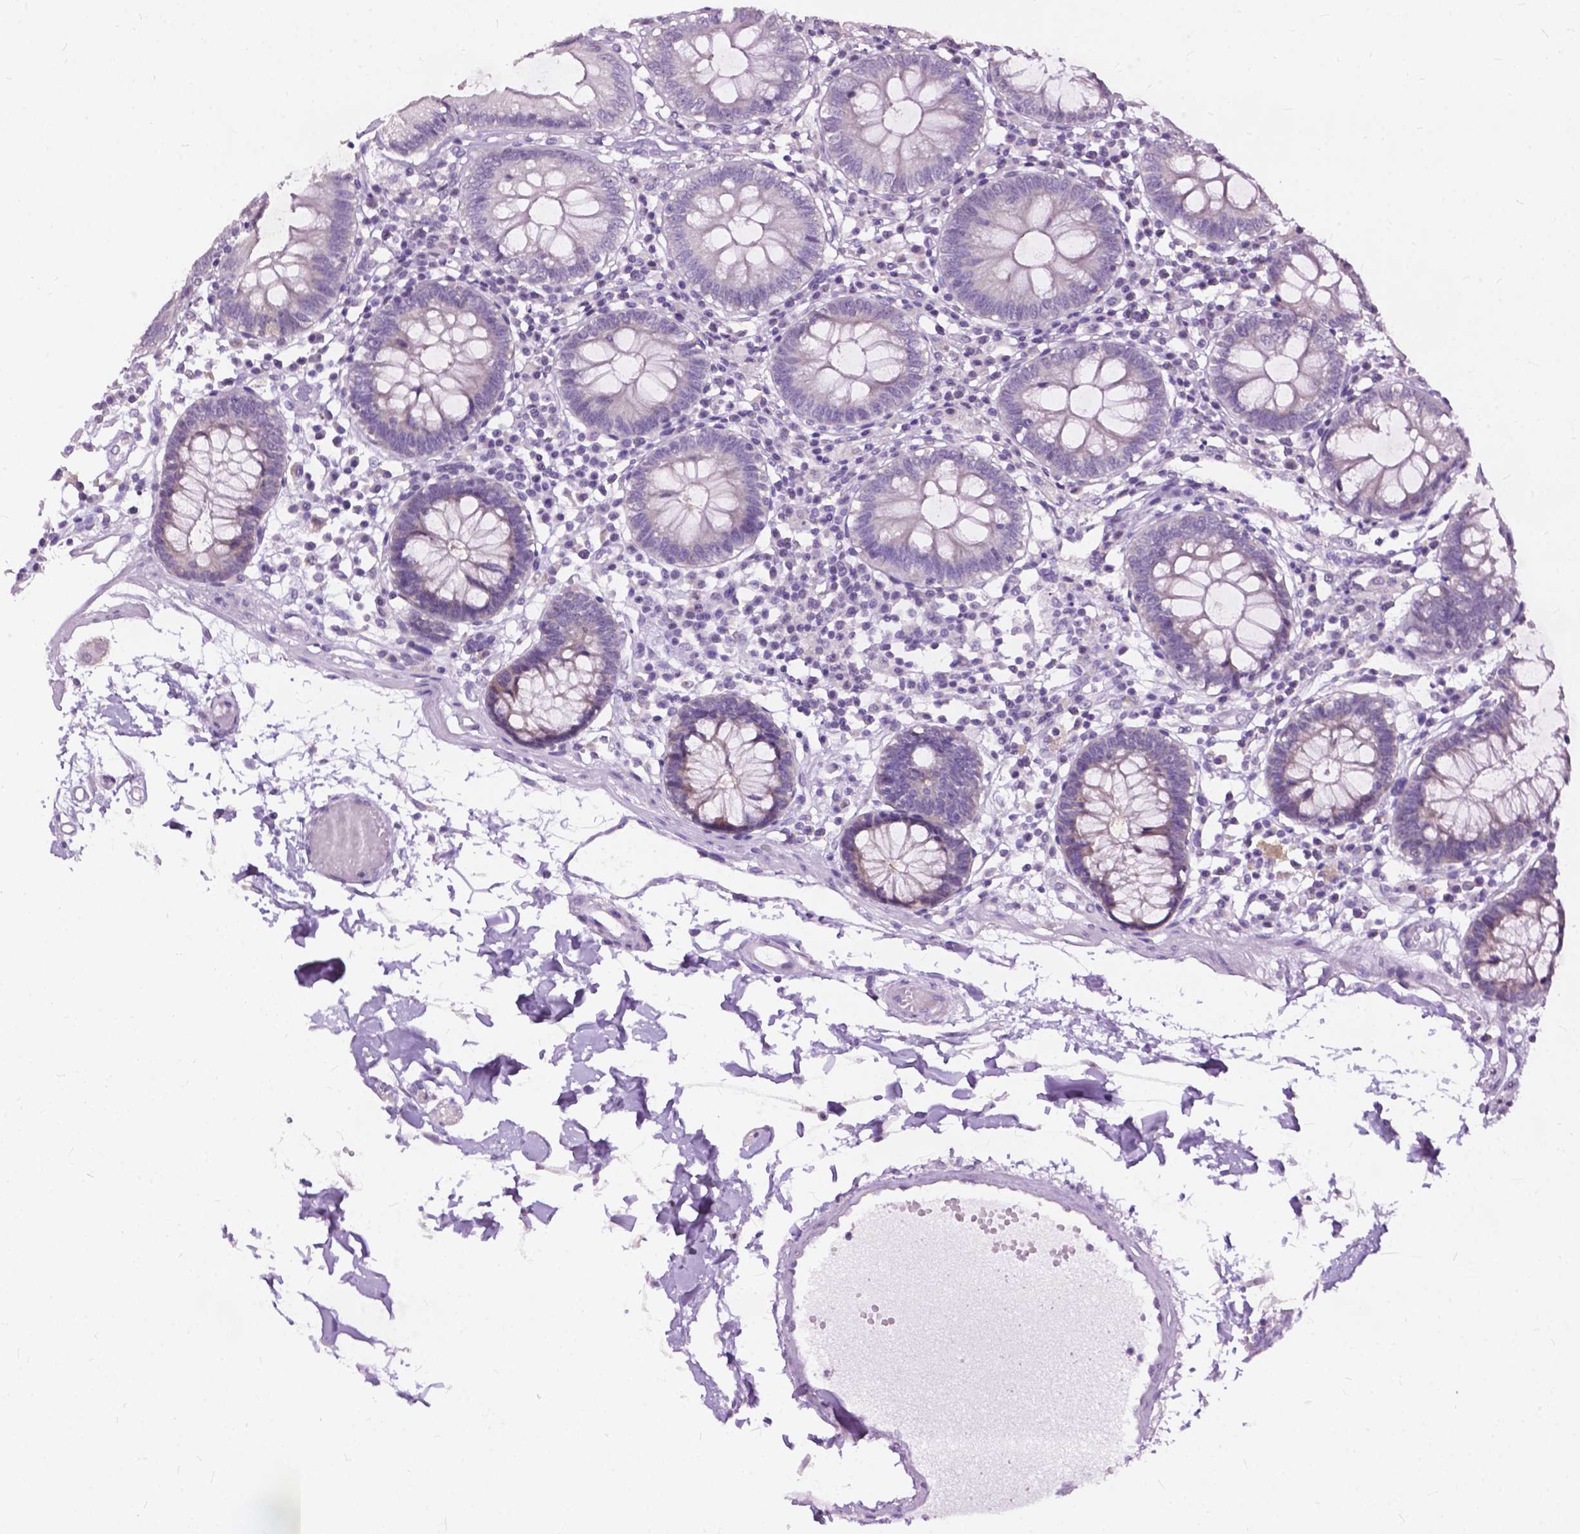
{"staining": {"intensity": "negative", "quantity": "none", "location": "none"}, "tissue": "colon", "cell_type": "Endothelial cells", "image_type": "normal", "snomed": [{"axis": "morphology", "description": "Normal tissue, NOS"}, {"axis": "morphology", "description": "Adenocarcinoma, NOS"}, {"axis": "topography", "description": "Colon"}], "caption": "DAB (3,3'-diaminobenzidine) immunohistochemical staining of benign human colon exhibits no significant positivity in endothelial cells.", "gene": "GPR37L1", "patient": {"sex": "male", "age": 83}}